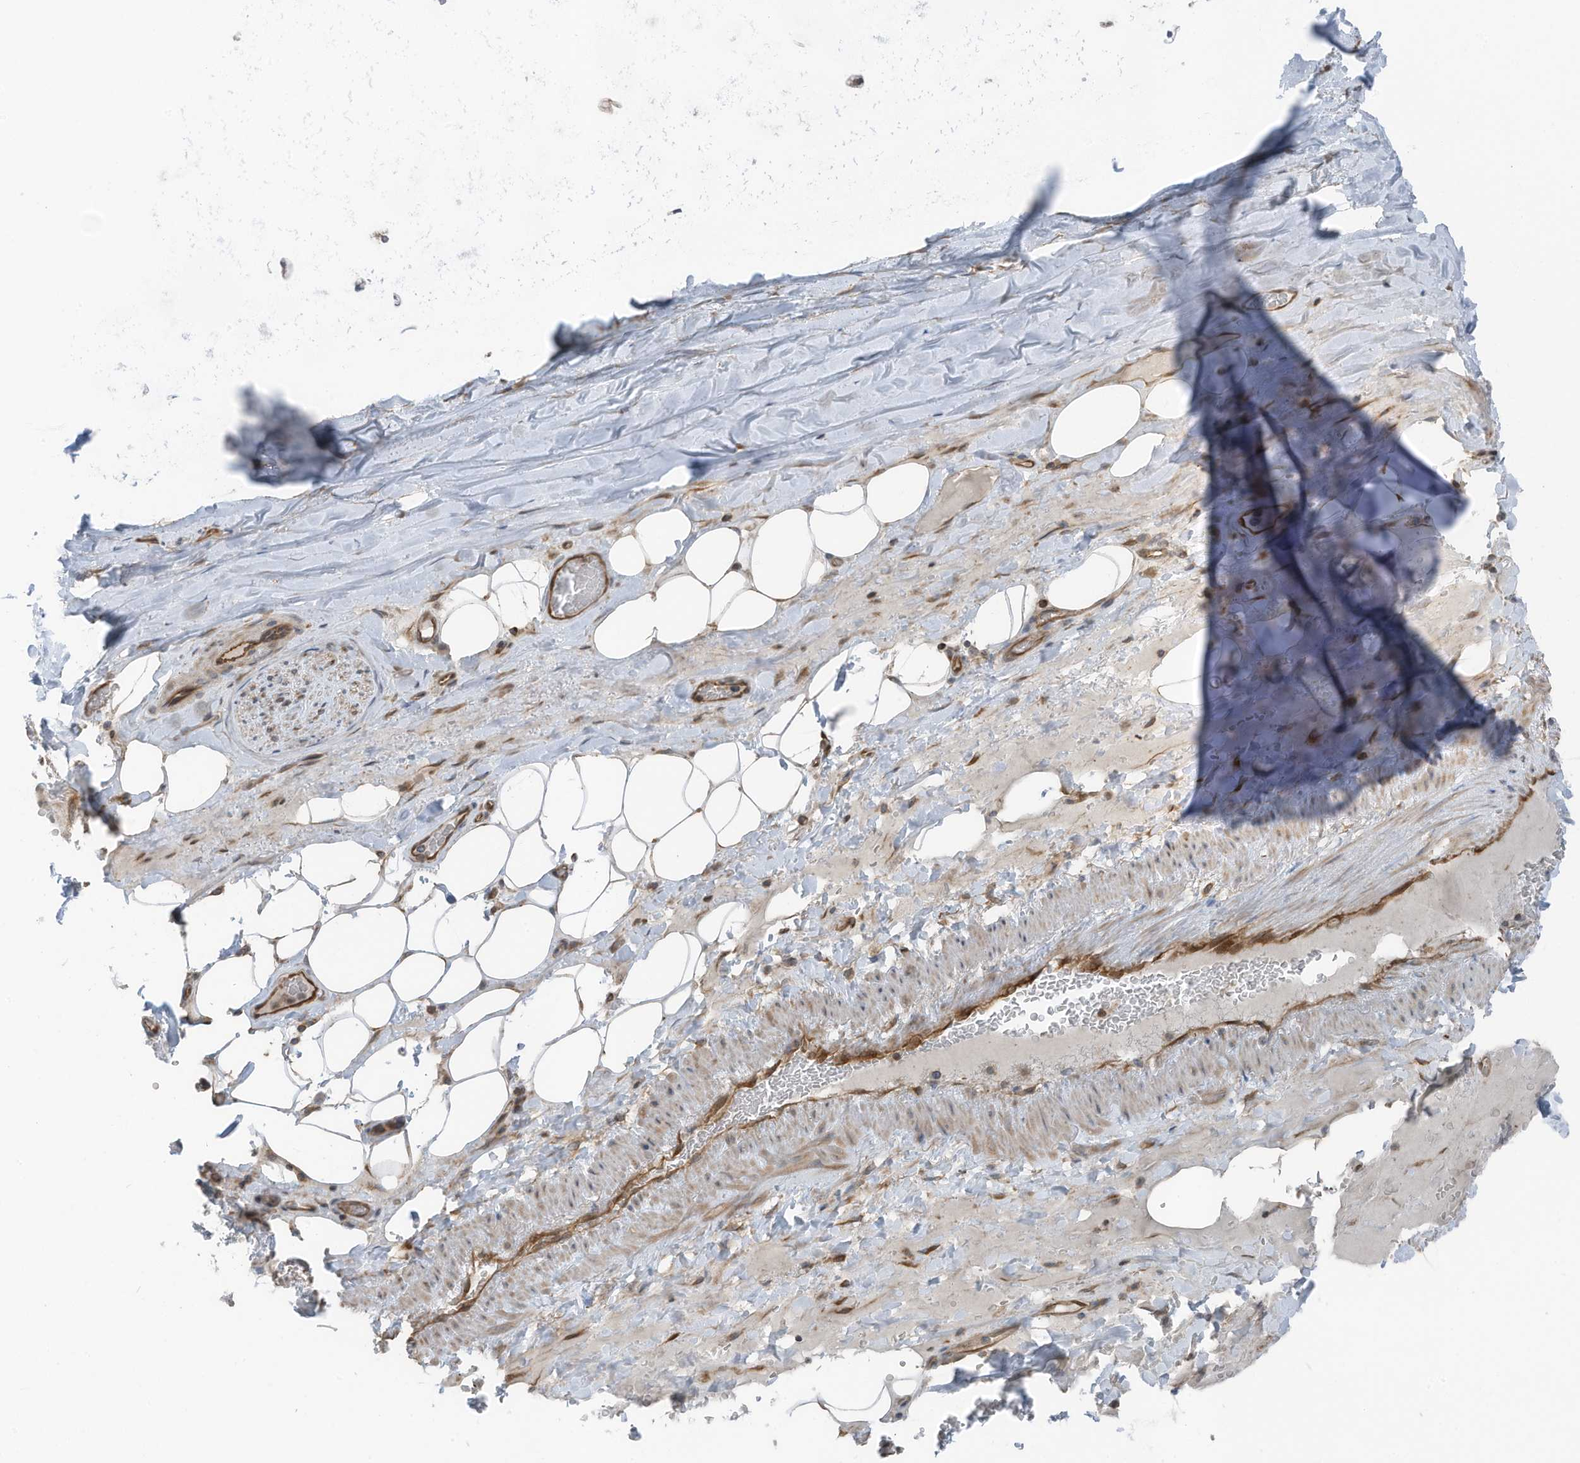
{"staining": {"intensity": "negative", "quantity": "none", "location": "none"}, "tissue": "adipose tissue", "cell_type": "Adipocytes", "image_type": "normal", "snomed": [{"axis": "morphology", "description": "Normal tissue, NOS"}, {"axis": "topography", "description": "Cartilage tissue"}], "caption": "This is an immunohistochemistry (IHC) image of benign human adipose tissue. There is no staining in adipocytes.", "gene": "TXNDC9", "patient": {"sex": "female", "age": 63}}